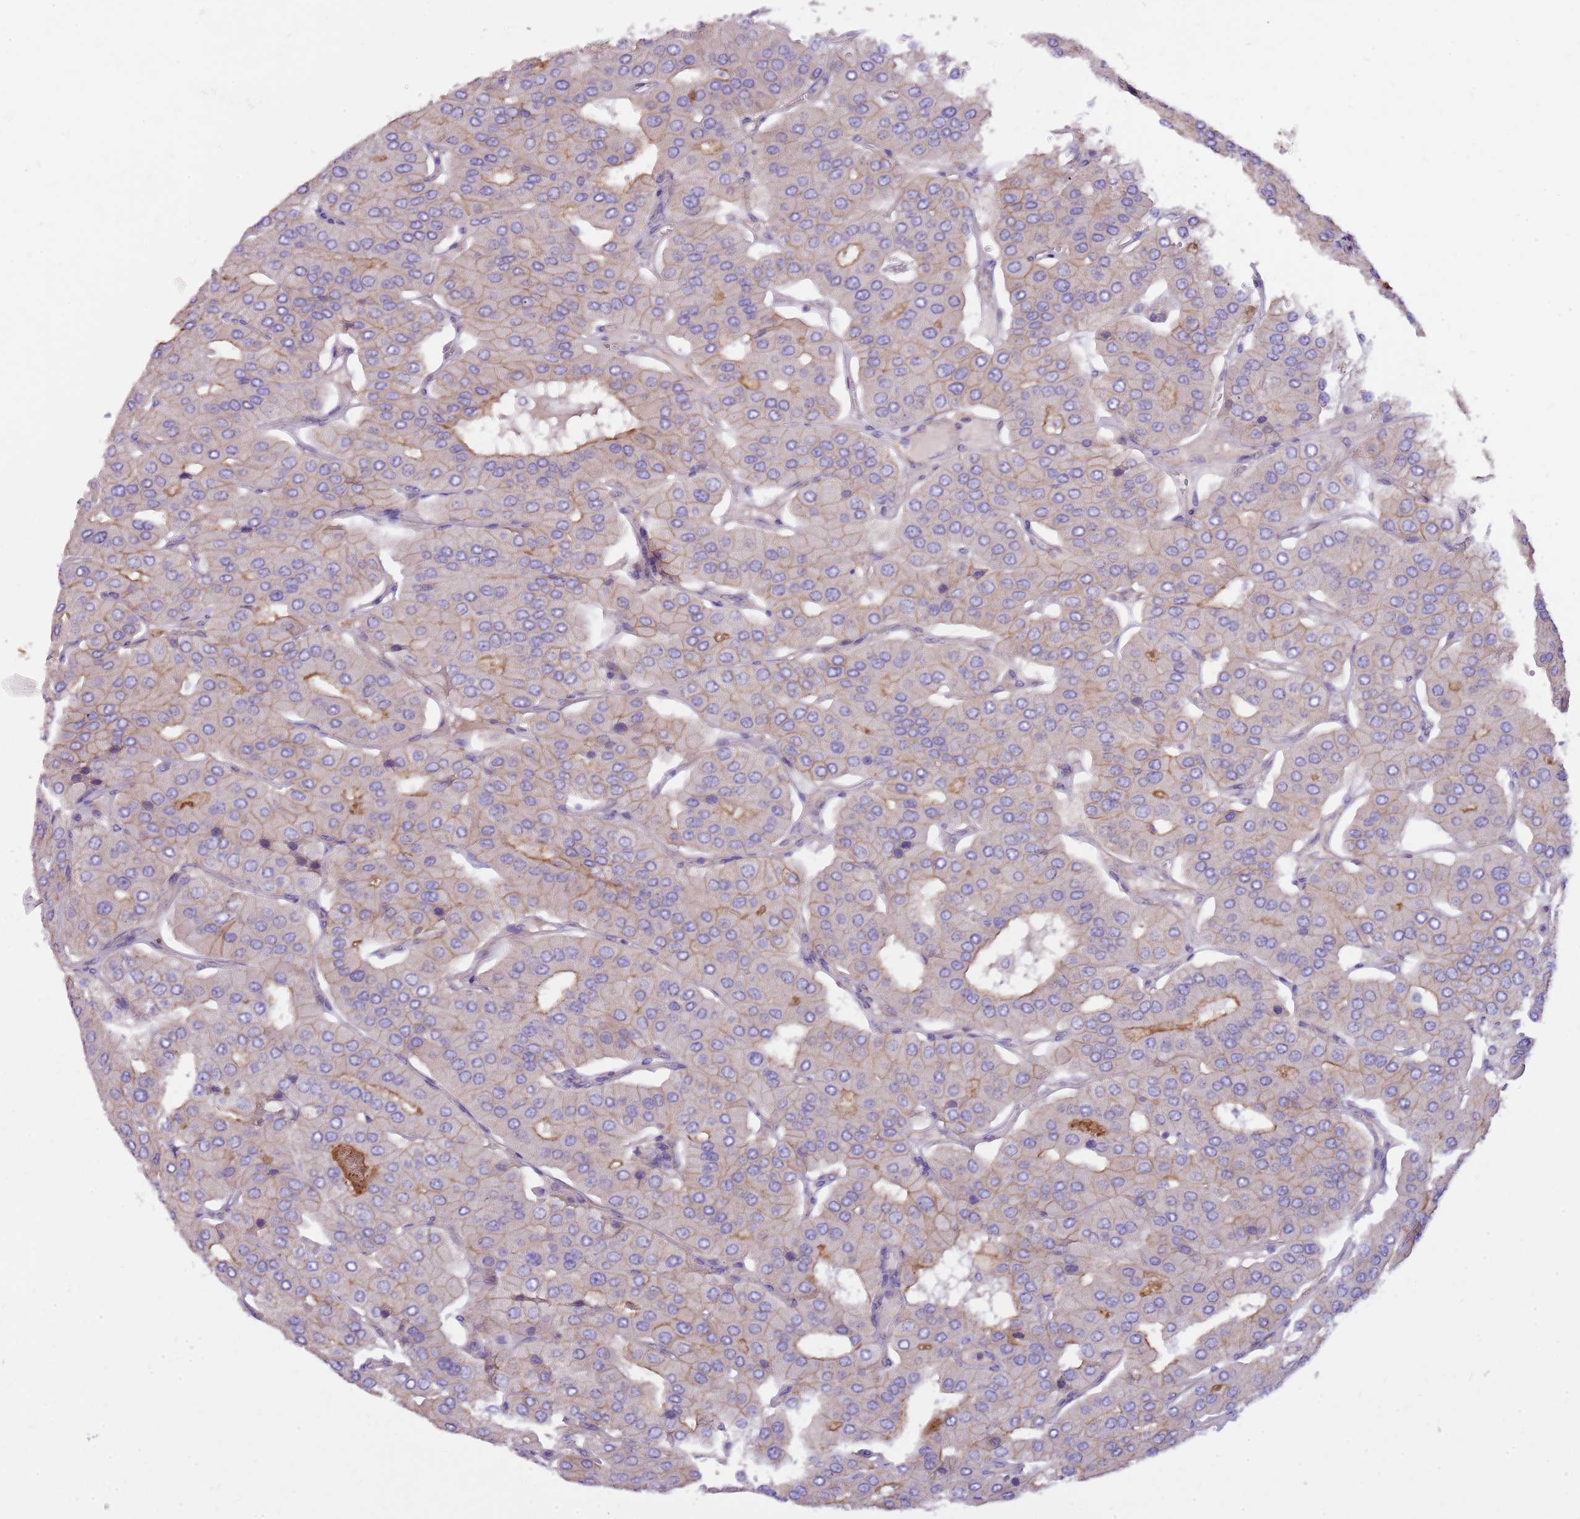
{"staining": {"intensity": "moderate", "quantity": "<25%", "location": "cytoplasmic/membranous"}, "tissue": "parathyroid gland", "cell_type": "Glandular cells", "image_type": "normal", "snomed": [{"axis": "morphology", "description": "Normal tissue, NOS"}, {"axis": "morphology", "description": "Adenoma, NOS"}, {"axis": "topography", "description": "Parathyroid gland"}], "caption": "Brown immunohistochemical staining in benign parathyroid gland displays moderate cytoplasmic/membranous expression in about <25% of glandular cells.", "gene": "NTN4", "patient": {"sex": "female", "age": 86}}